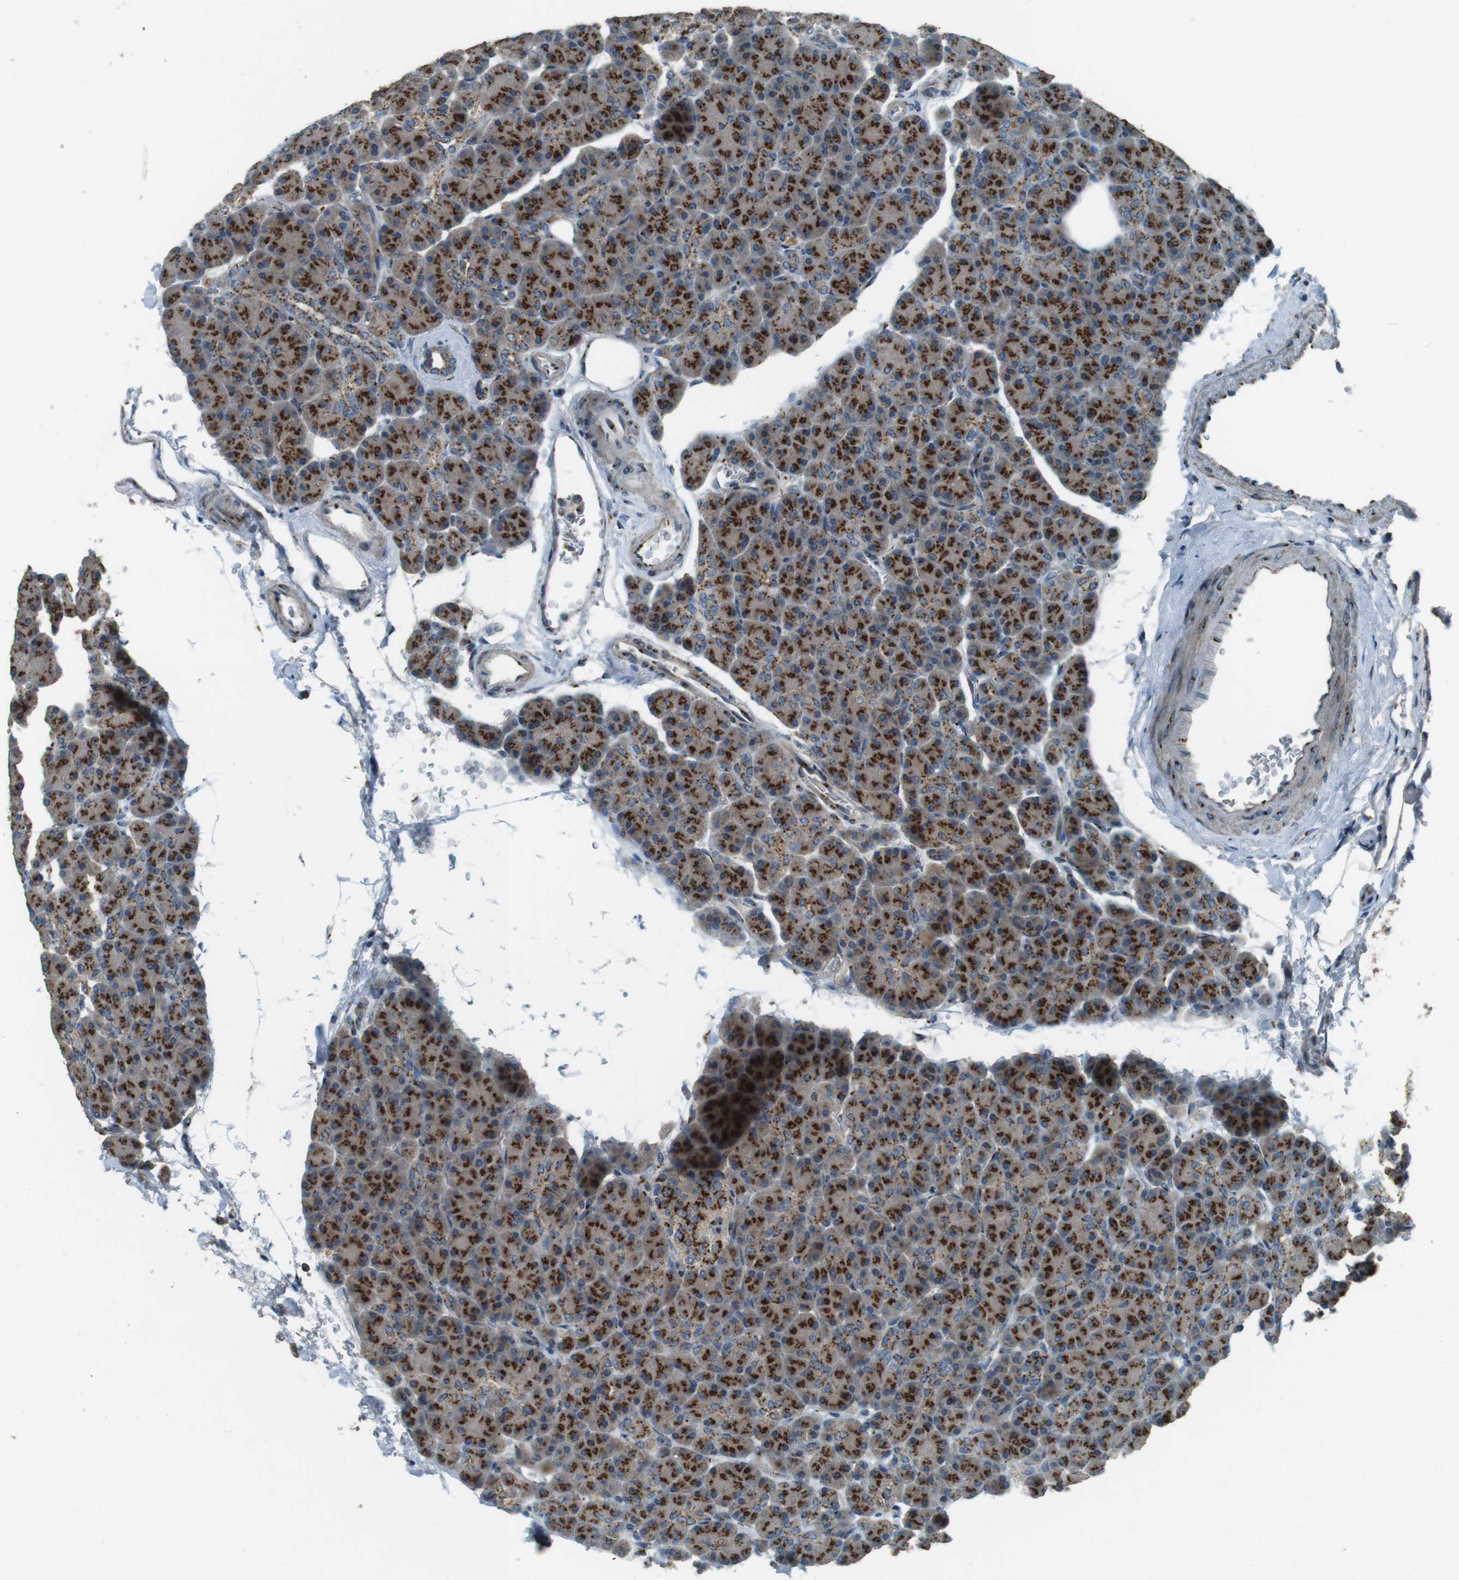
{"staining": {"intensity": "strong", "quantity": ">75%", "location": "cytoplasmic/membranous"}, "tissue": "pancreas", "cell_type": "Exocrine glandular cells", "image_type": "normal", "snomed": [{"axis": "morphology", "description": "Normal tissue, NOS"}, {"axis": "topography", "description": "Pancreas"}], "caption": "IHC of normal human pancreas exhibits high levels of strong cytoplasmic/membranous staining in about >75% of exocrine glandular cells.", "gene": "TMEM115", "patient": {"sex": "female", "age": 43}}